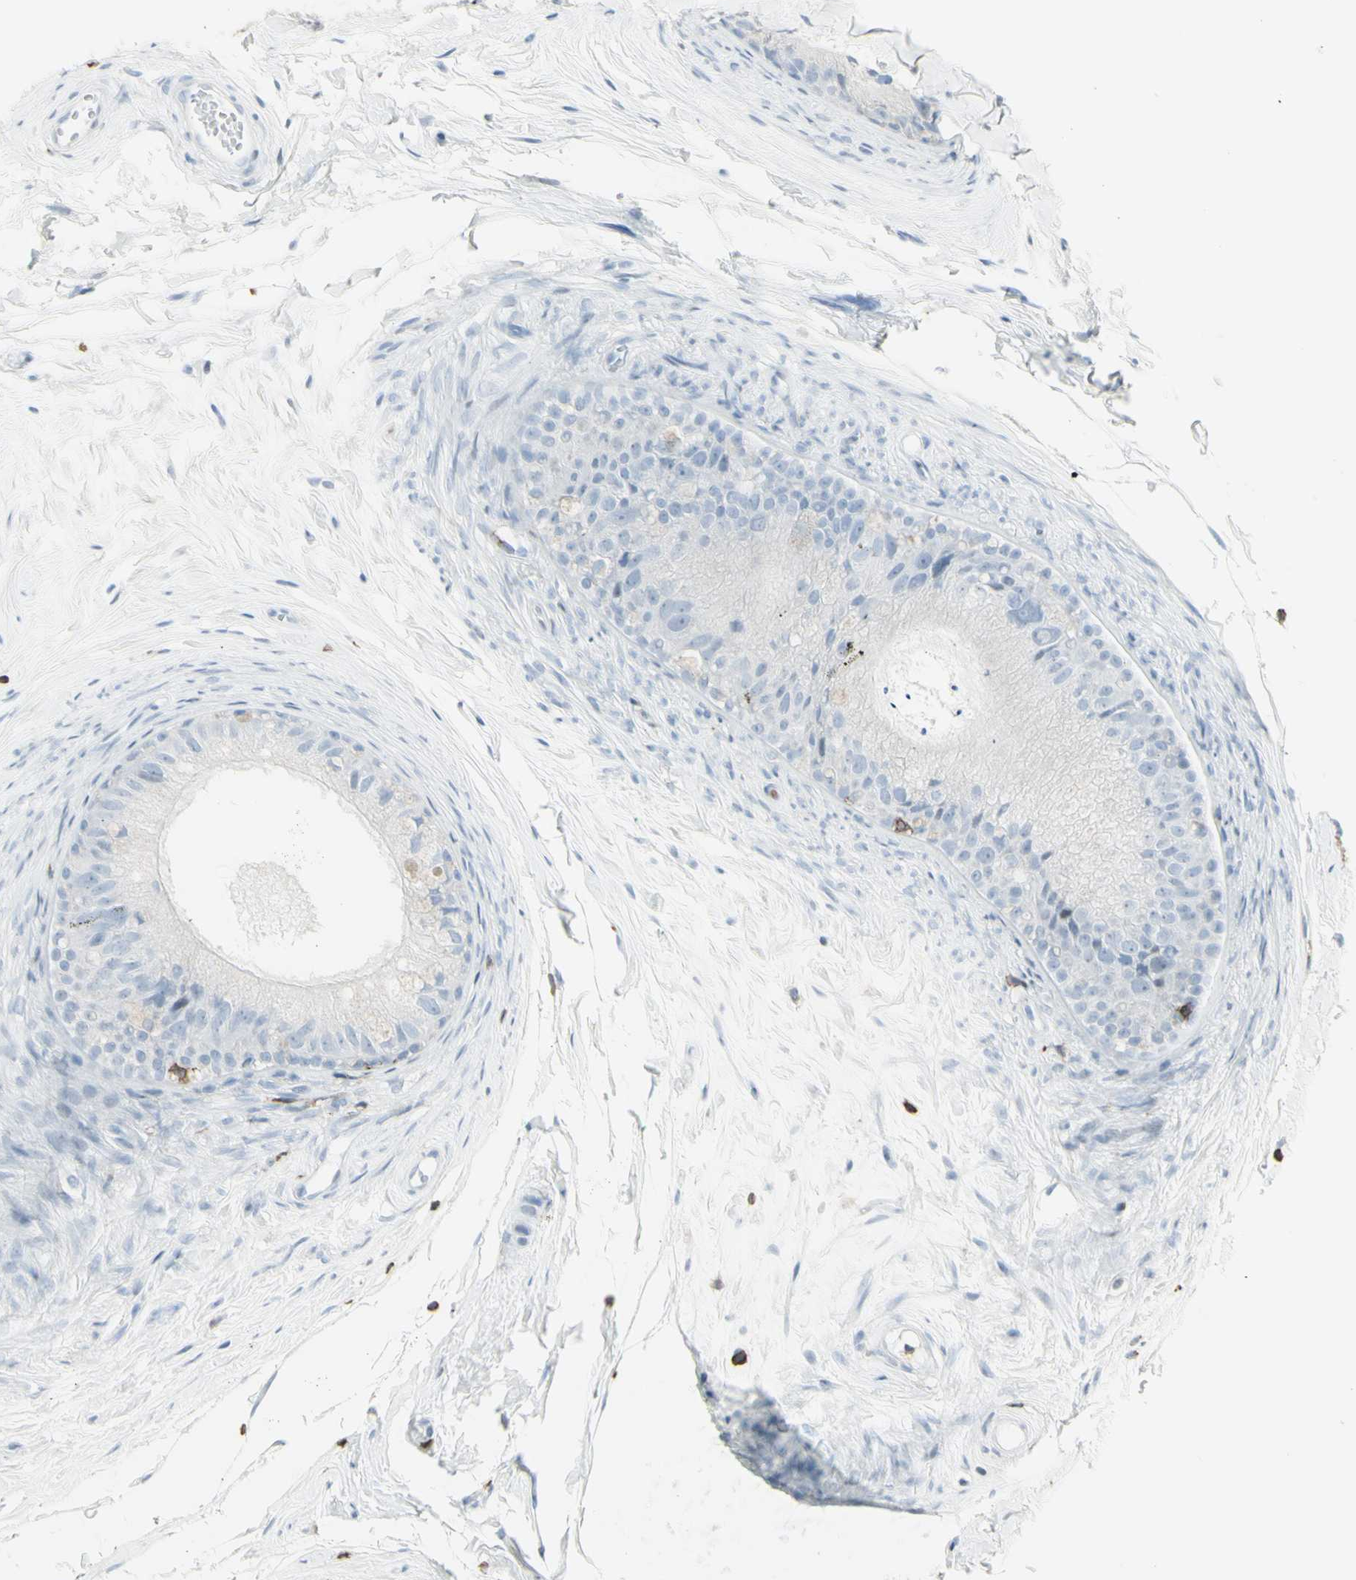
{"staining": {"intensity": "negative", "quantity": "none", "location": "none"}, "tissue": "epididymis", "cell_type": "Glandular cells", "image_type": "normal", "snomed": [{"axis": "morphology", "description": "Normal tissue, NOS"}, {"axis": "topography", "description": "Epididymis"}], "caption": "There is no significant positivity in glandular cells of epididymis. (DAB IHC, high magnification).", "gene": "NRG1", "patient": {"sex": "male", "age": 56}}